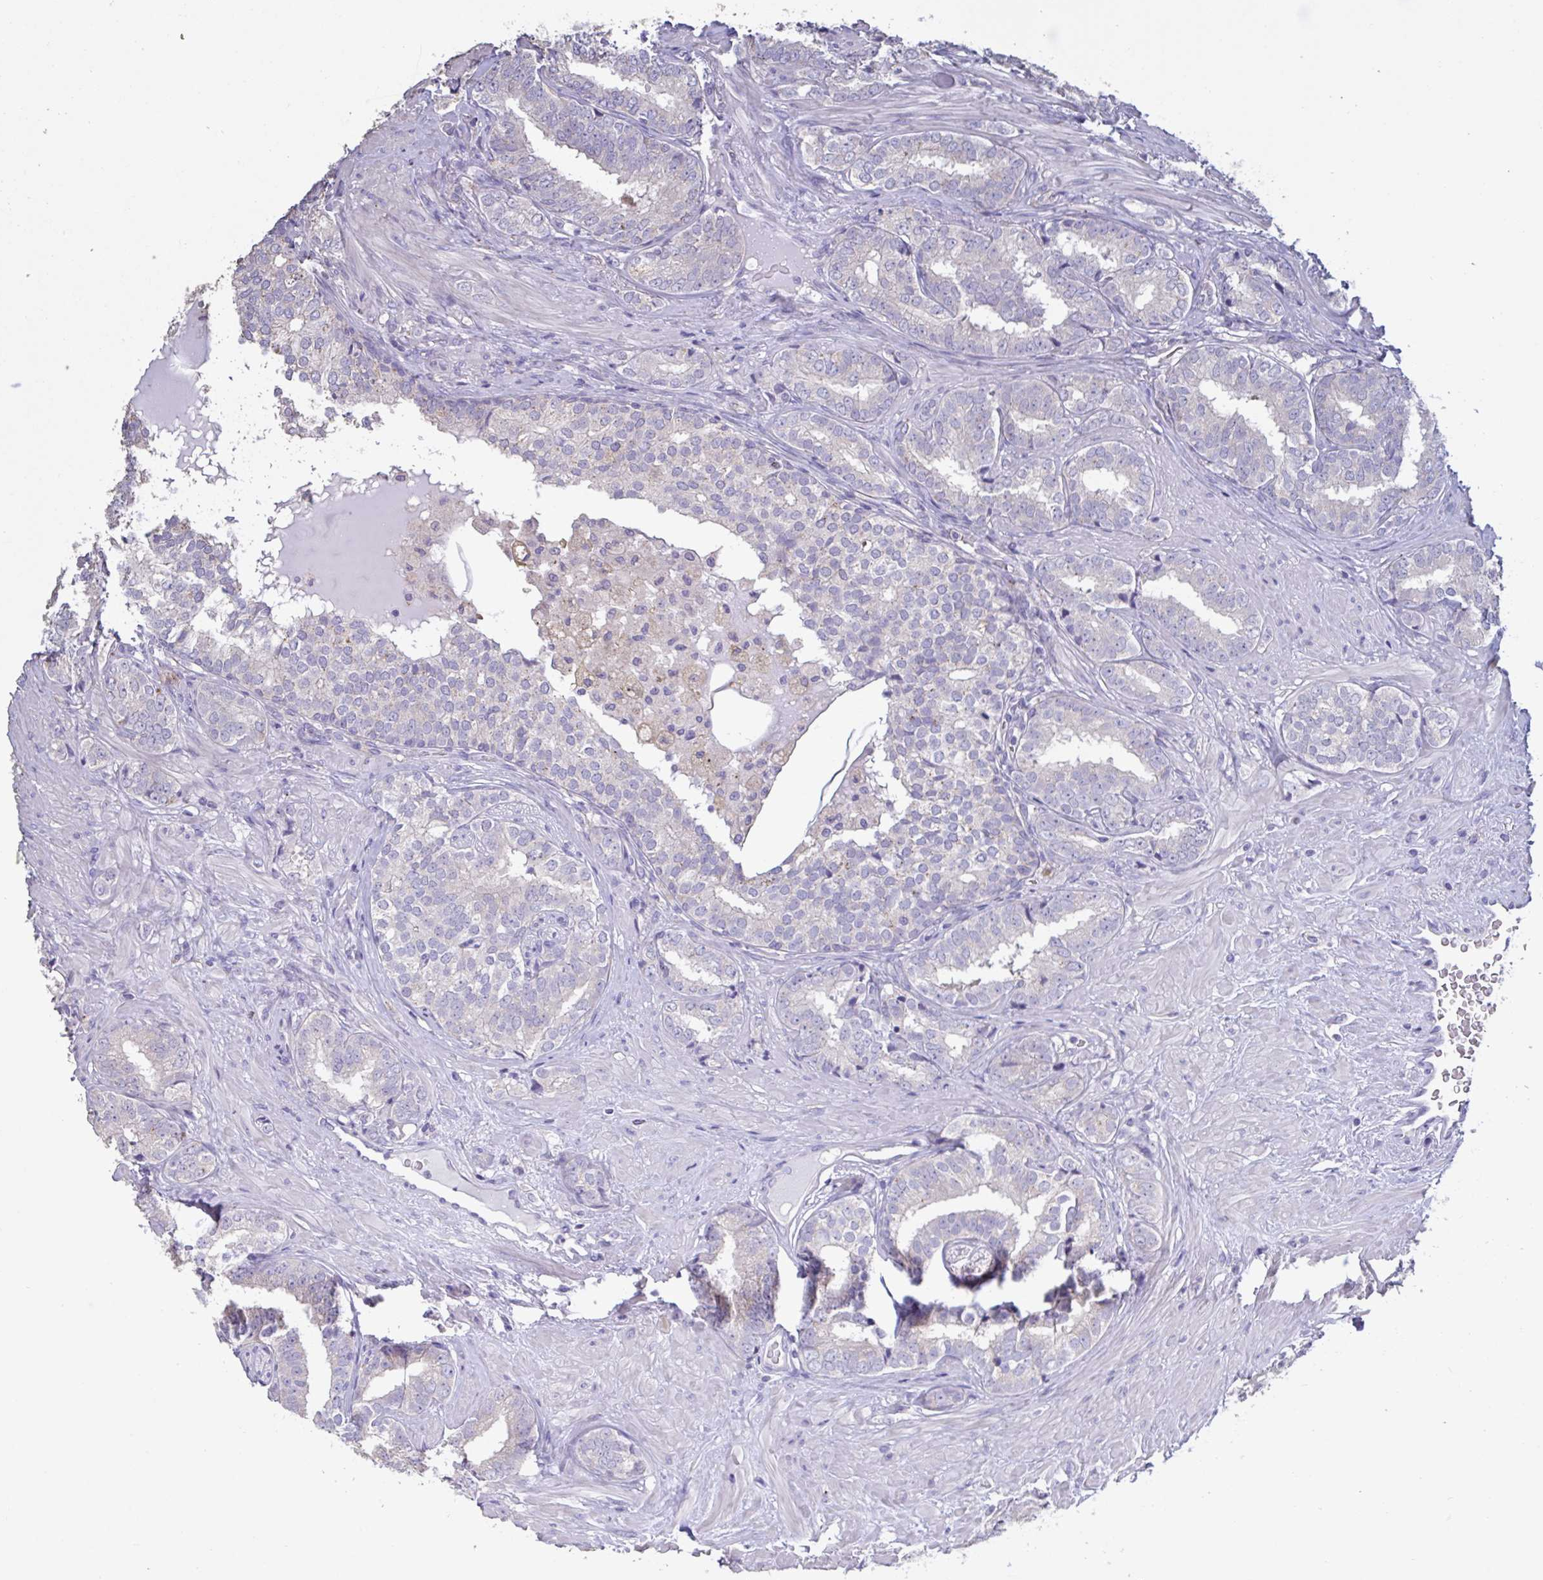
{"staining": {"intensity": "negative", "quantity": "none", "location": "none"}, "tissue": "prostate cancer", "cell_type": "Tumor cells", "image_type": "cancer", "snomed": [{"axis": "morphology", "description": "Adenocarcinoma, High grade"}, {"axis": "topography", "description": "Prostate"}], "caption": "Photomicrograph shows no significant protein staining in tumor cells of prostate cancer (adenocarcinoma (high-grade)). (Stains: DAB (3,3'-diaminobenzidine) immunohistochemistry (IHC) with hematoxylin counter stain, Microscopy: brightfield microscopy at high magnification).", "gene": "CHMP5", "patient": {"sex": "male", "age": 72}}